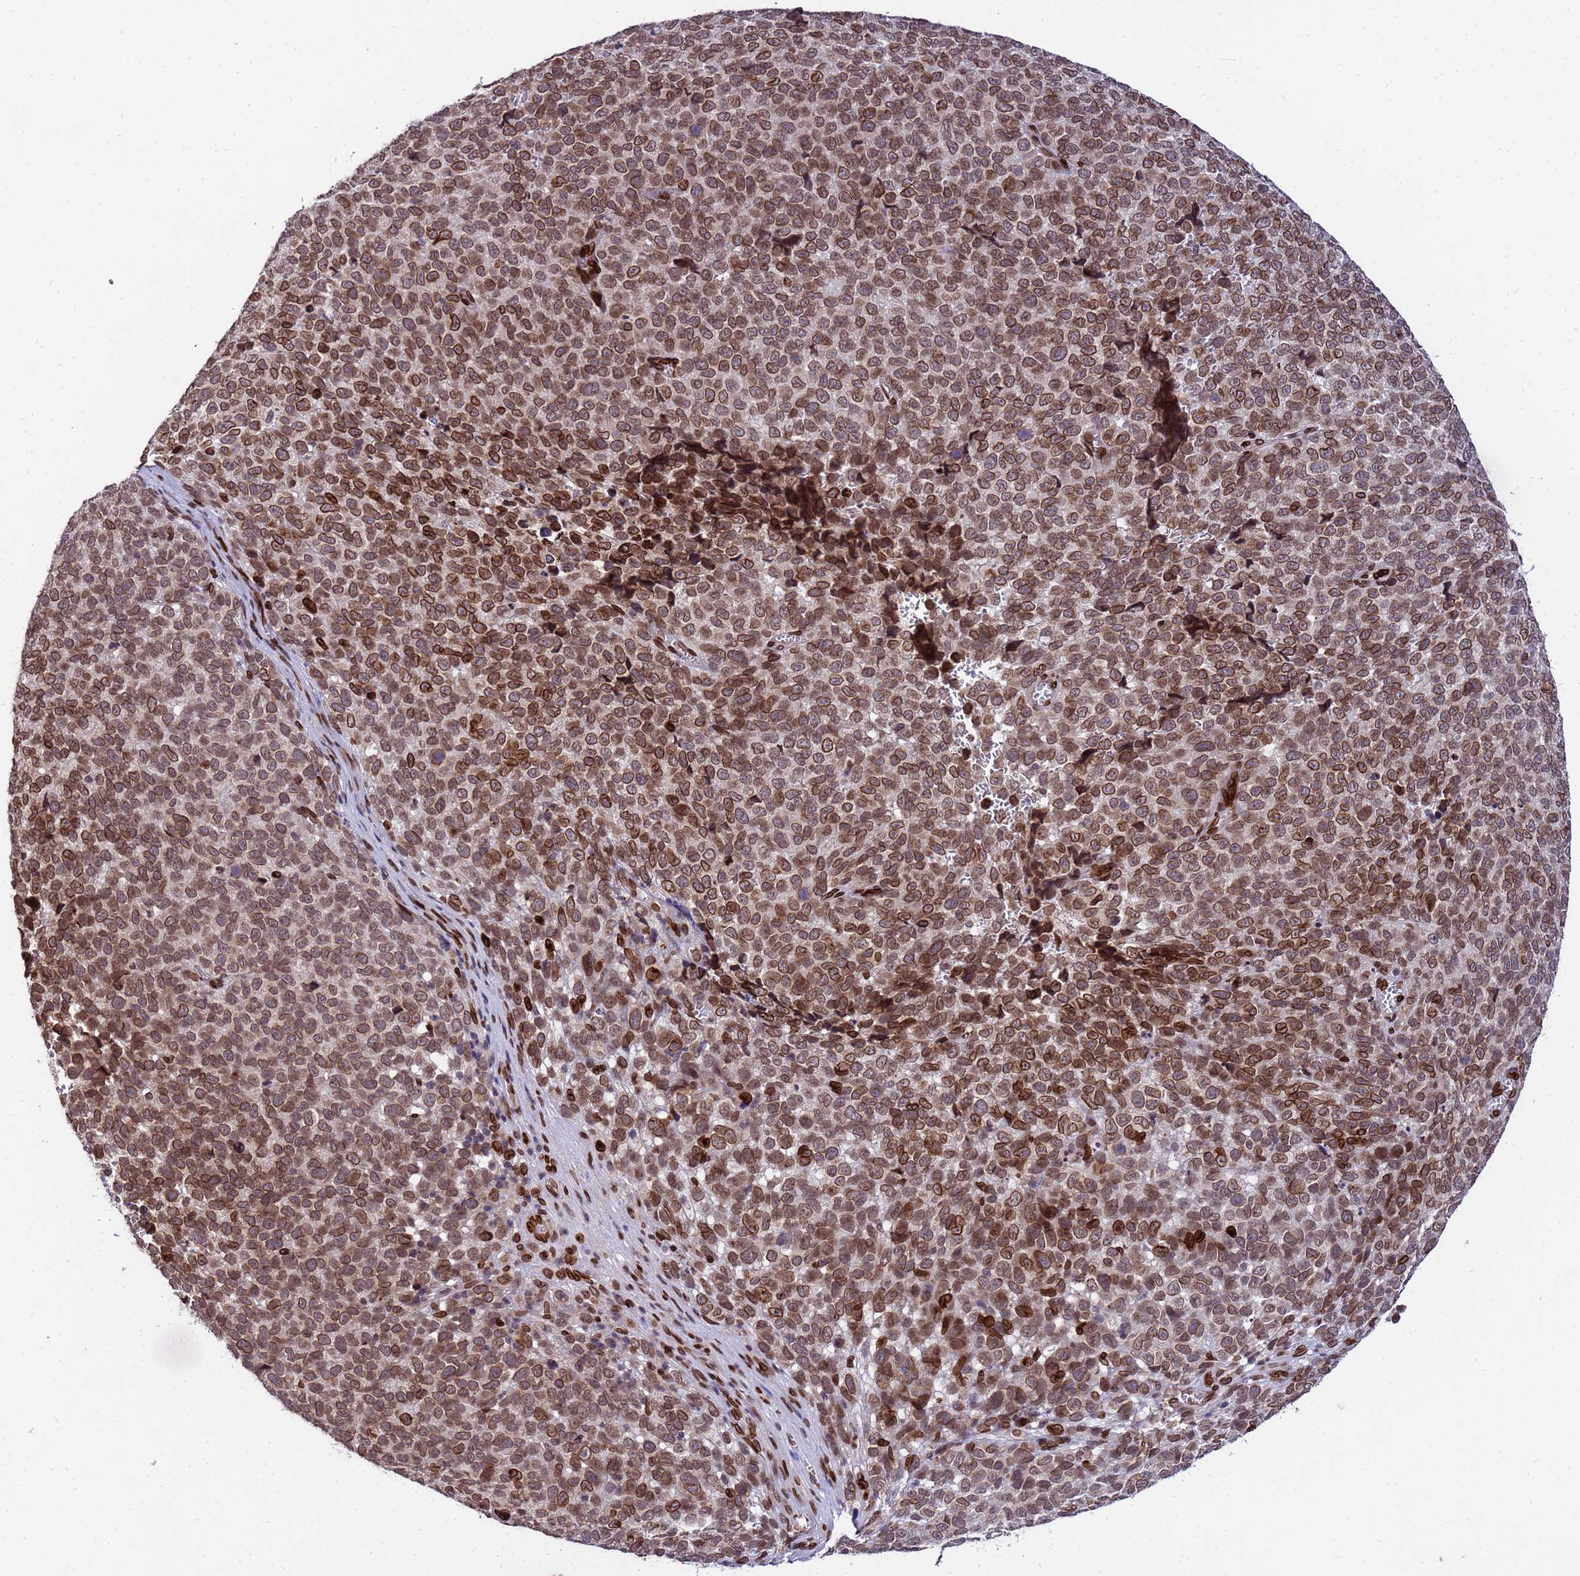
{"staining": {"intensity": "strong", "quantity": ">75%", "location": "cytoplasmic/membranous,nuclear"}, "tissue": "melanoma", "cell_type": "Tumor cells", "image_type": "cancer", "snomed": [{"axis": "morphology", "description": "Malignant melanoma, NOS"}, {"axis": "topography", "description": "Nose, NOS"}], "caption": "Immunohistochemistry (IHC) photomicrograph of neoplastic tissue: human melanoma stained using immunohistochemistry shows high levels of strong protein expression localized specifically in the cytoplasmic/membranous and nuclear of tumor cells, appearing as a cytoplasmic/membranous and nuclear brown color.", "gene": "GPR135", "patient": {"sex": "female", "age": 48}}